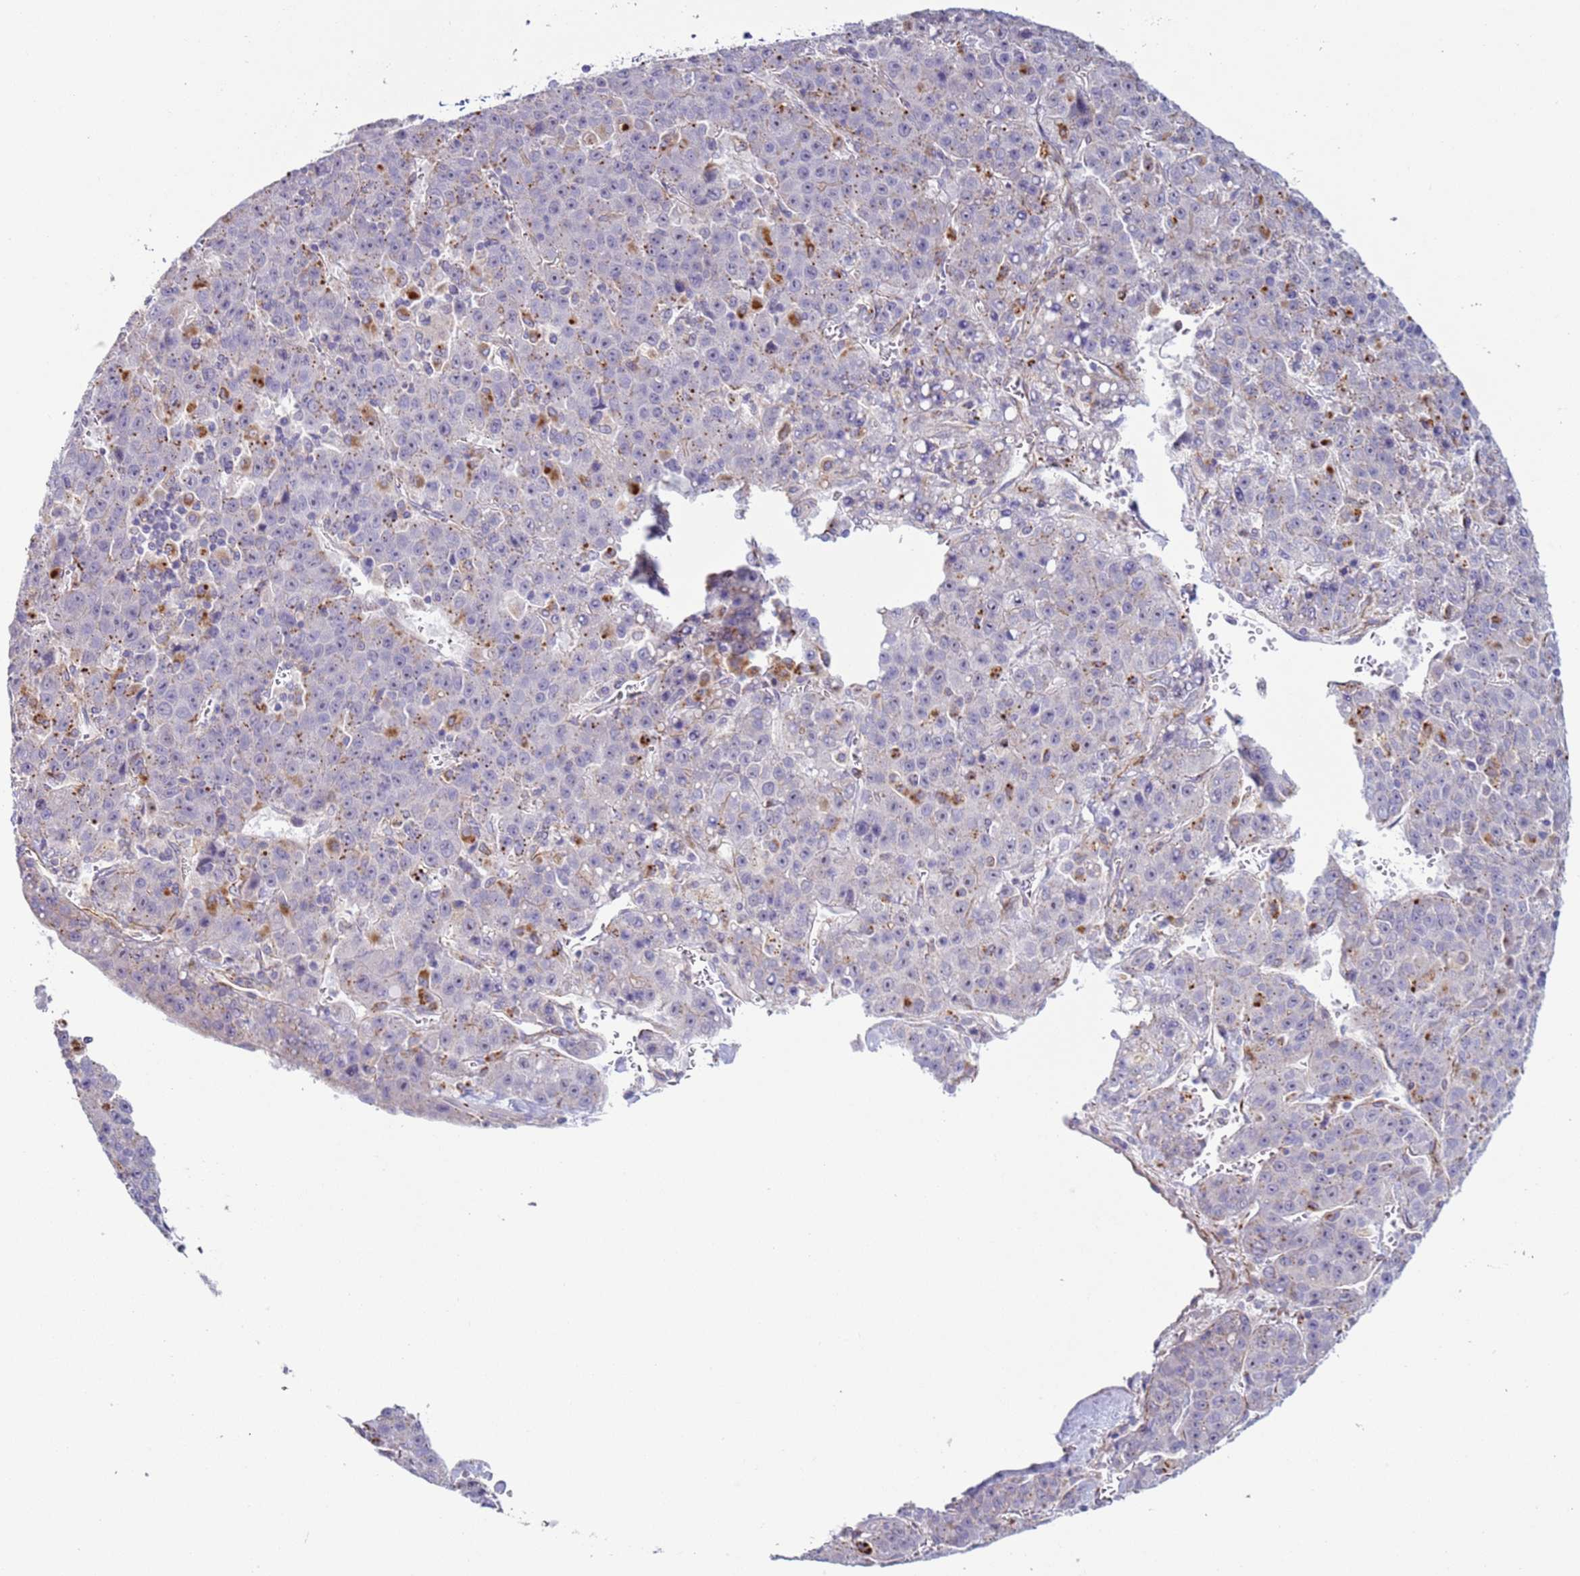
{"staining": {"intensity": "negative", "quantity": "none", "location": "none"}, "tissue": "liver cancer", "cell_type": "Tumor cells", "image_type": "cancer", "snomed": [{"axis": "morphology", "description": "Carcinoma, Hepatocellular, NOS"}, {"axis": "topography", "description": "Liver"}], "caption": "There is no significant expression in tumor cells of liver cancer.", "gene": "HEATR1", "patient": {"sex": "female", "age": 53}}